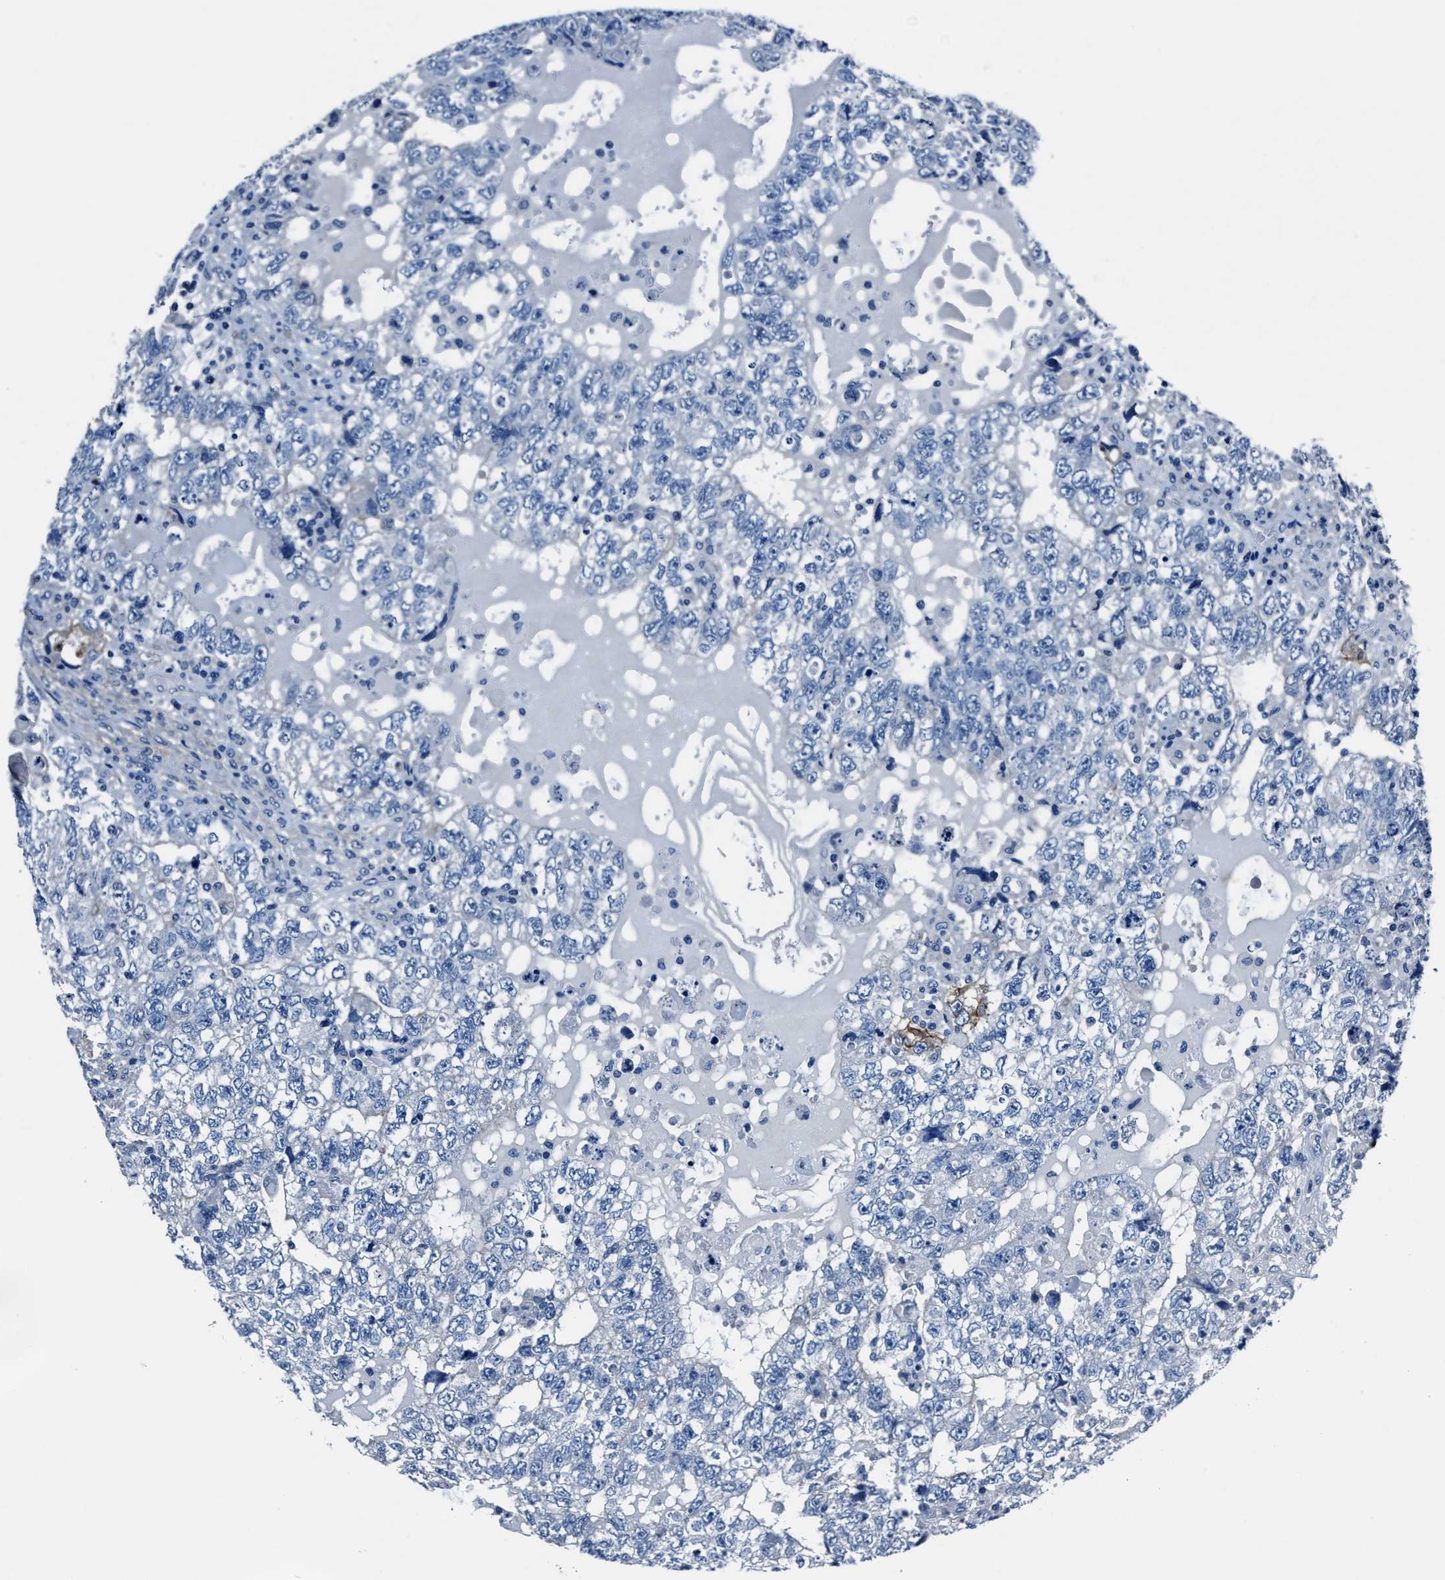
{"staining": {"intensity": "negative", "quantity": "none", "location": "none"}, "tissue": "testis cancer", "cell_type": "Tumor cells", "image_type": "cancer", "snomed": [{"axis": "morphology", "description": "Carcinoma, Embryonal, NOS"}, {"axis": "topography", "description": "Testis"}], "caption": "This is an IHC image of human embryonal carcinoma (testis). There is no expression in tumor cells.", "gene": "LMO7", "patient": {"sex": "male", "age": 36}}